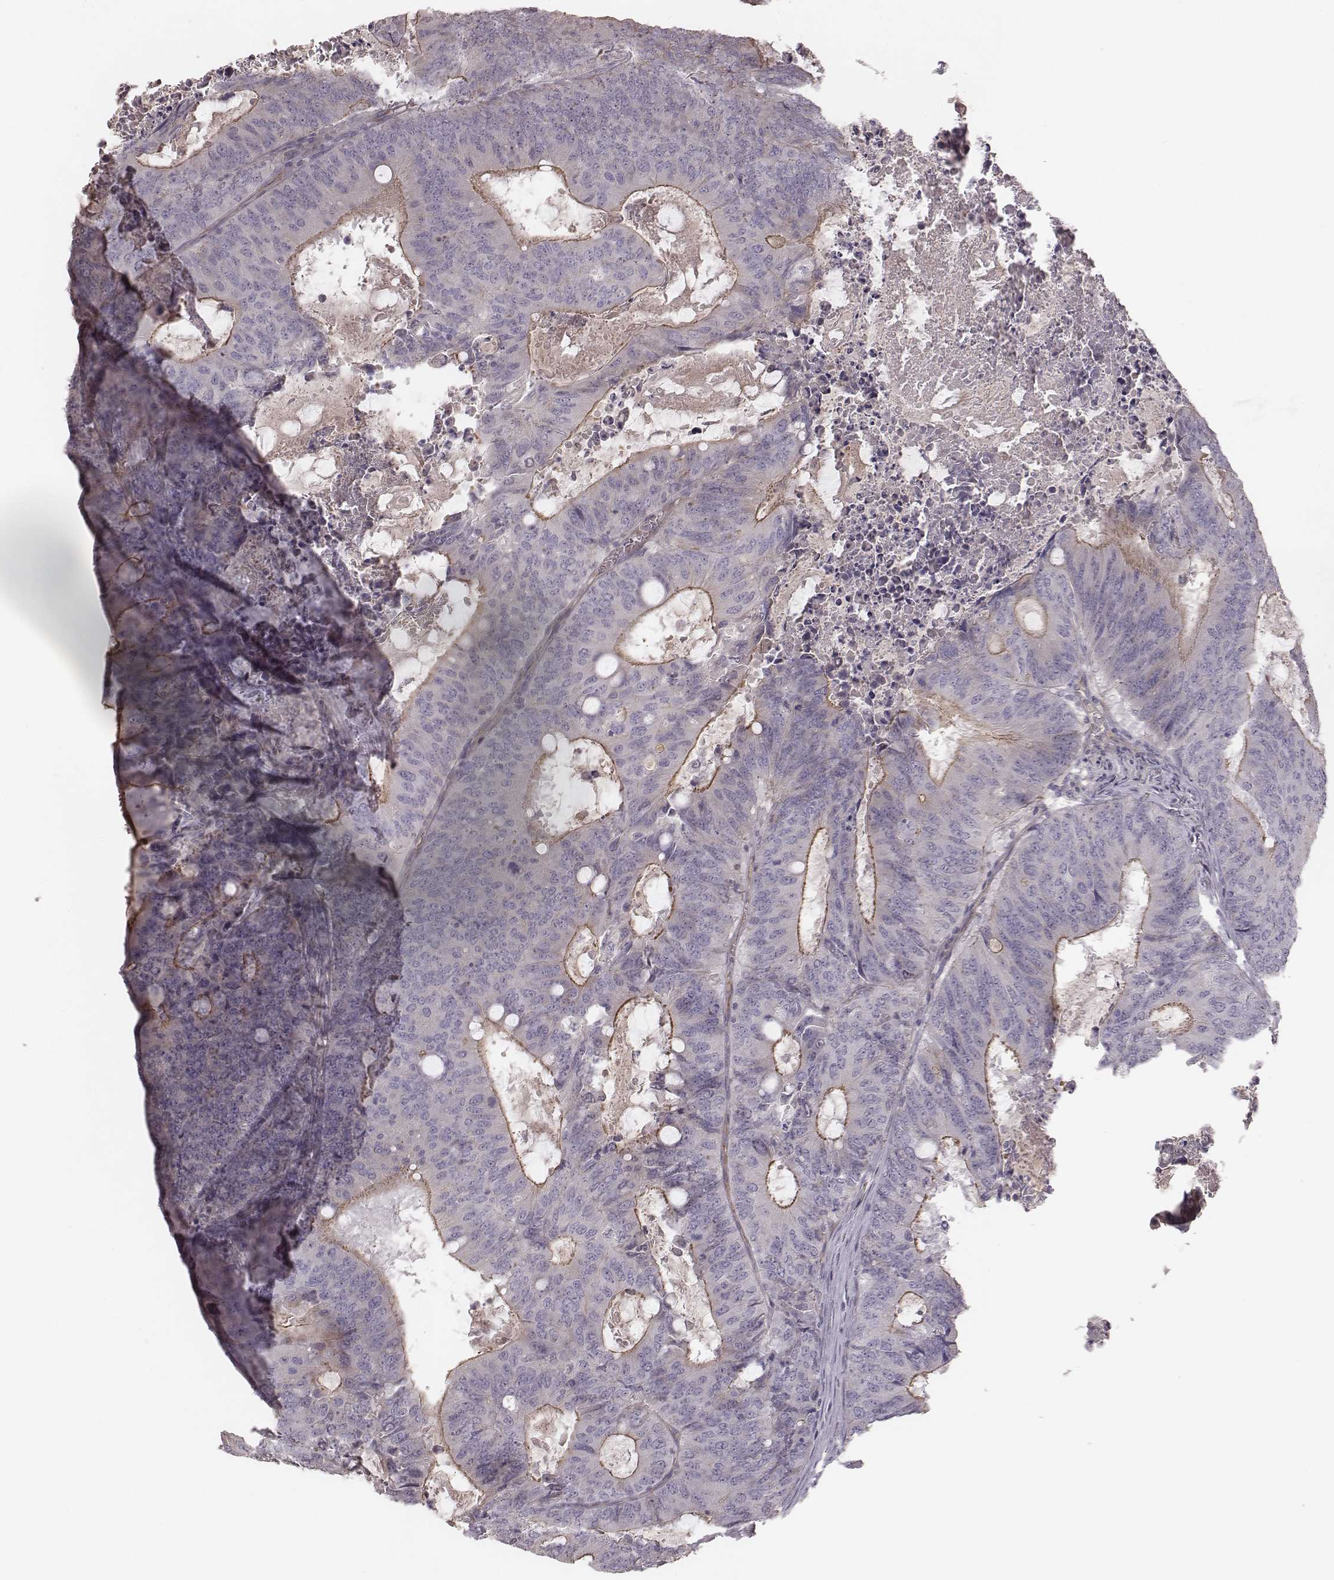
{"staining": {"intensity": "moderate", "quantity": "<25%", "location": "cytoplasmic/membranous"}, "tissue": "colorectal cancer", "cell_type": "Tumor cells", "image_type": "cancer", "snomed": [{"axis": "morphology", "description": "Adenocarcinoma, NOS"}, {"axis": "topography", "description": "Colon"}], "caption": "An immunohistochemistry micrograph of tumor tissue is shown. Protein staining in brown shows moderate cytoplasmic/membranous positivity in adenocarcinoma (colorectal) within tumor cells.", "gene": "OTOGL", "patient": {"sex": "male", "age": 67}}